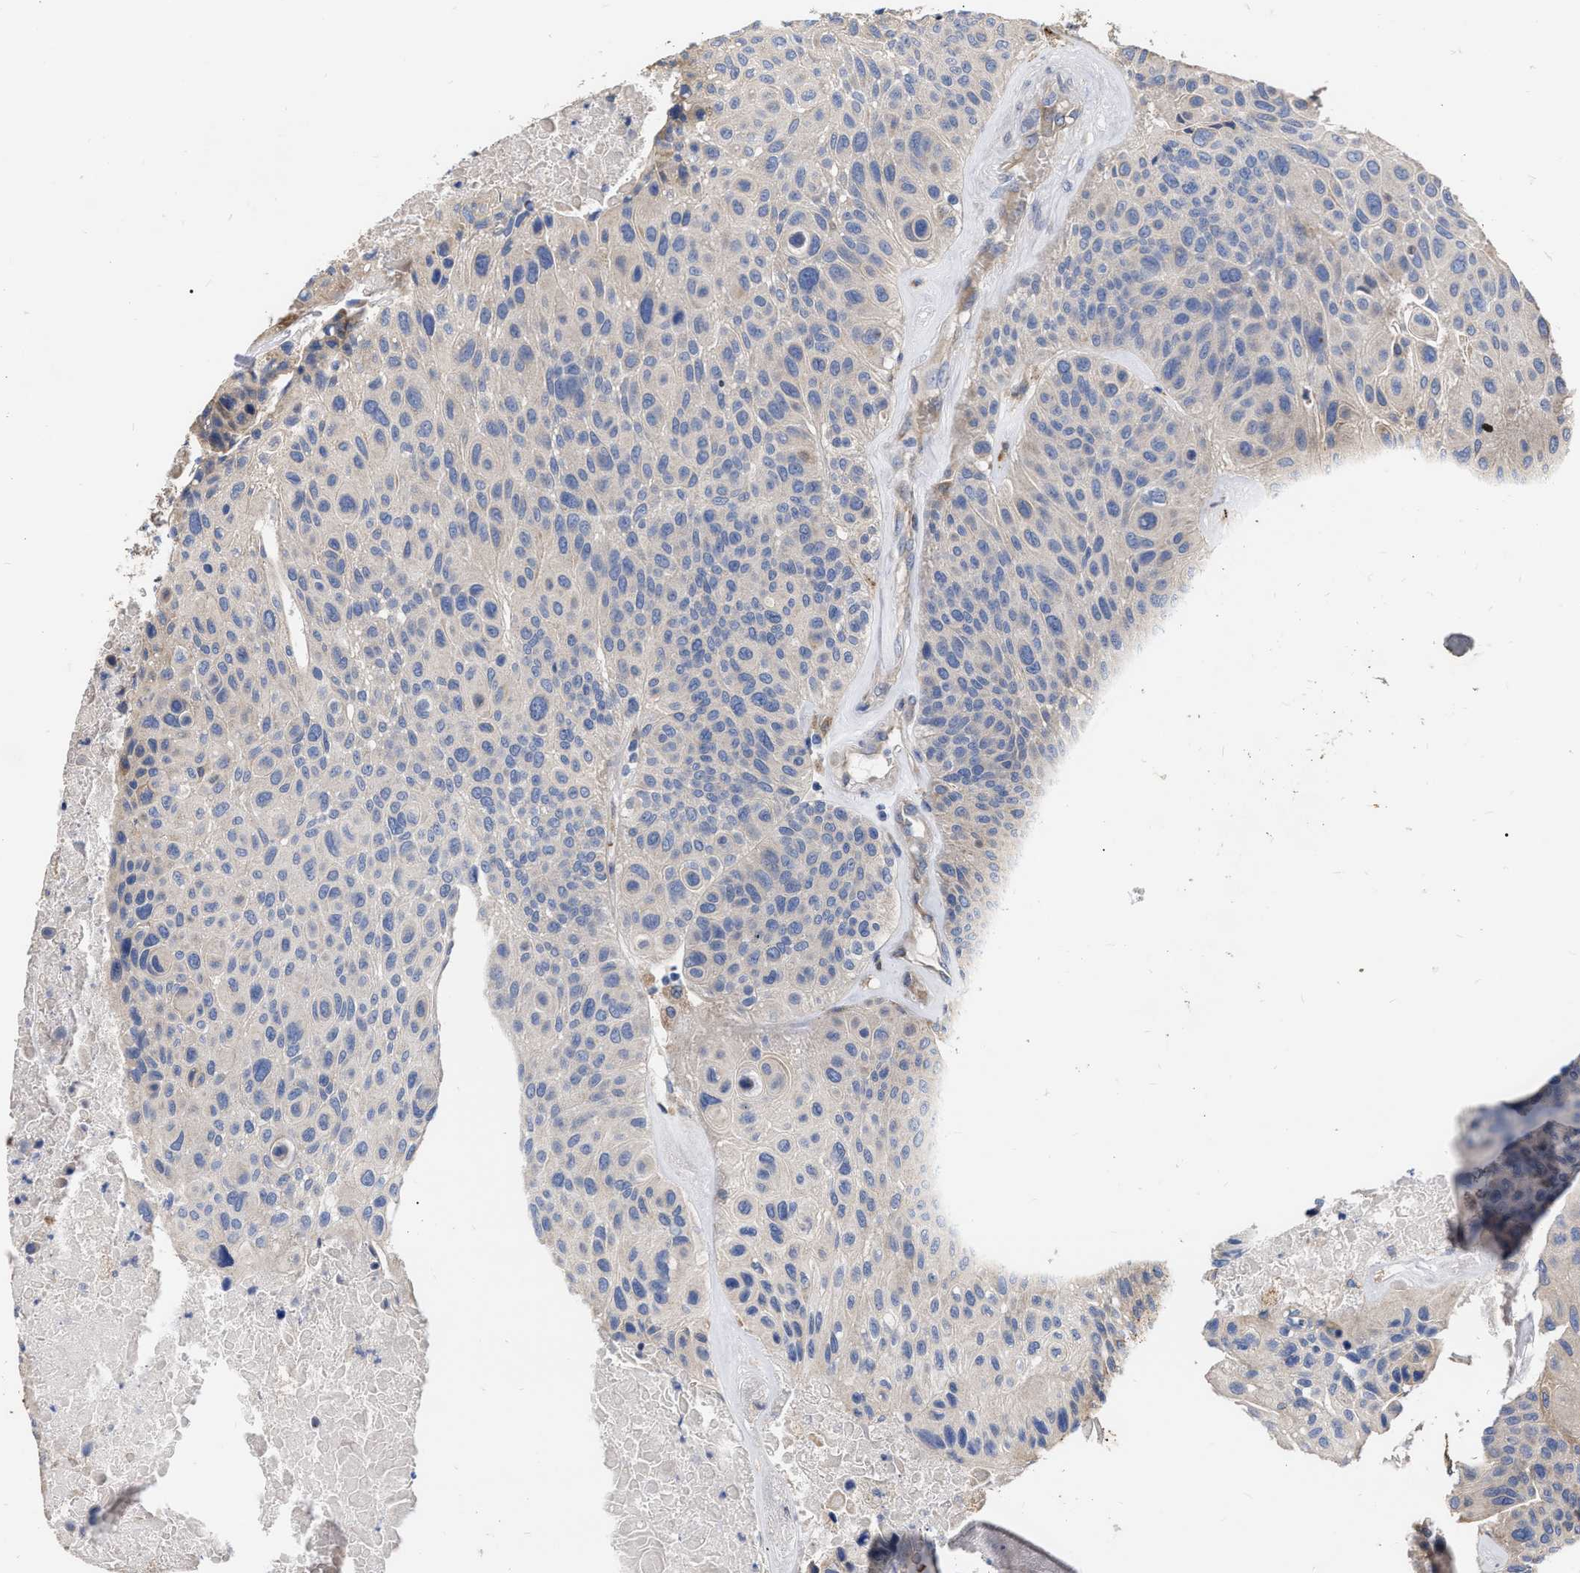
{"staining": {"intensity": "negative", "quantity": "none", "location": "none"}, "tissue": "urothelial cancer", "cell_type": "Tumor cells", "image_type": "cancer", "snomed": [{"axis": "morphology", "description": "Urothelial carcinoma, High grade"}, {"axis": "topography", "description": "Urinary bladder"}], "caption": "High magnification brightfield microscopy of urothelial cancer stained with DAB (3,3'-diaminobenzidine) (brown) and counterstained with hematoxylin (blue): tumor cells show no significant staining.", "gene": "MLST8", "patient": {"sex": "male", "age": 66}}